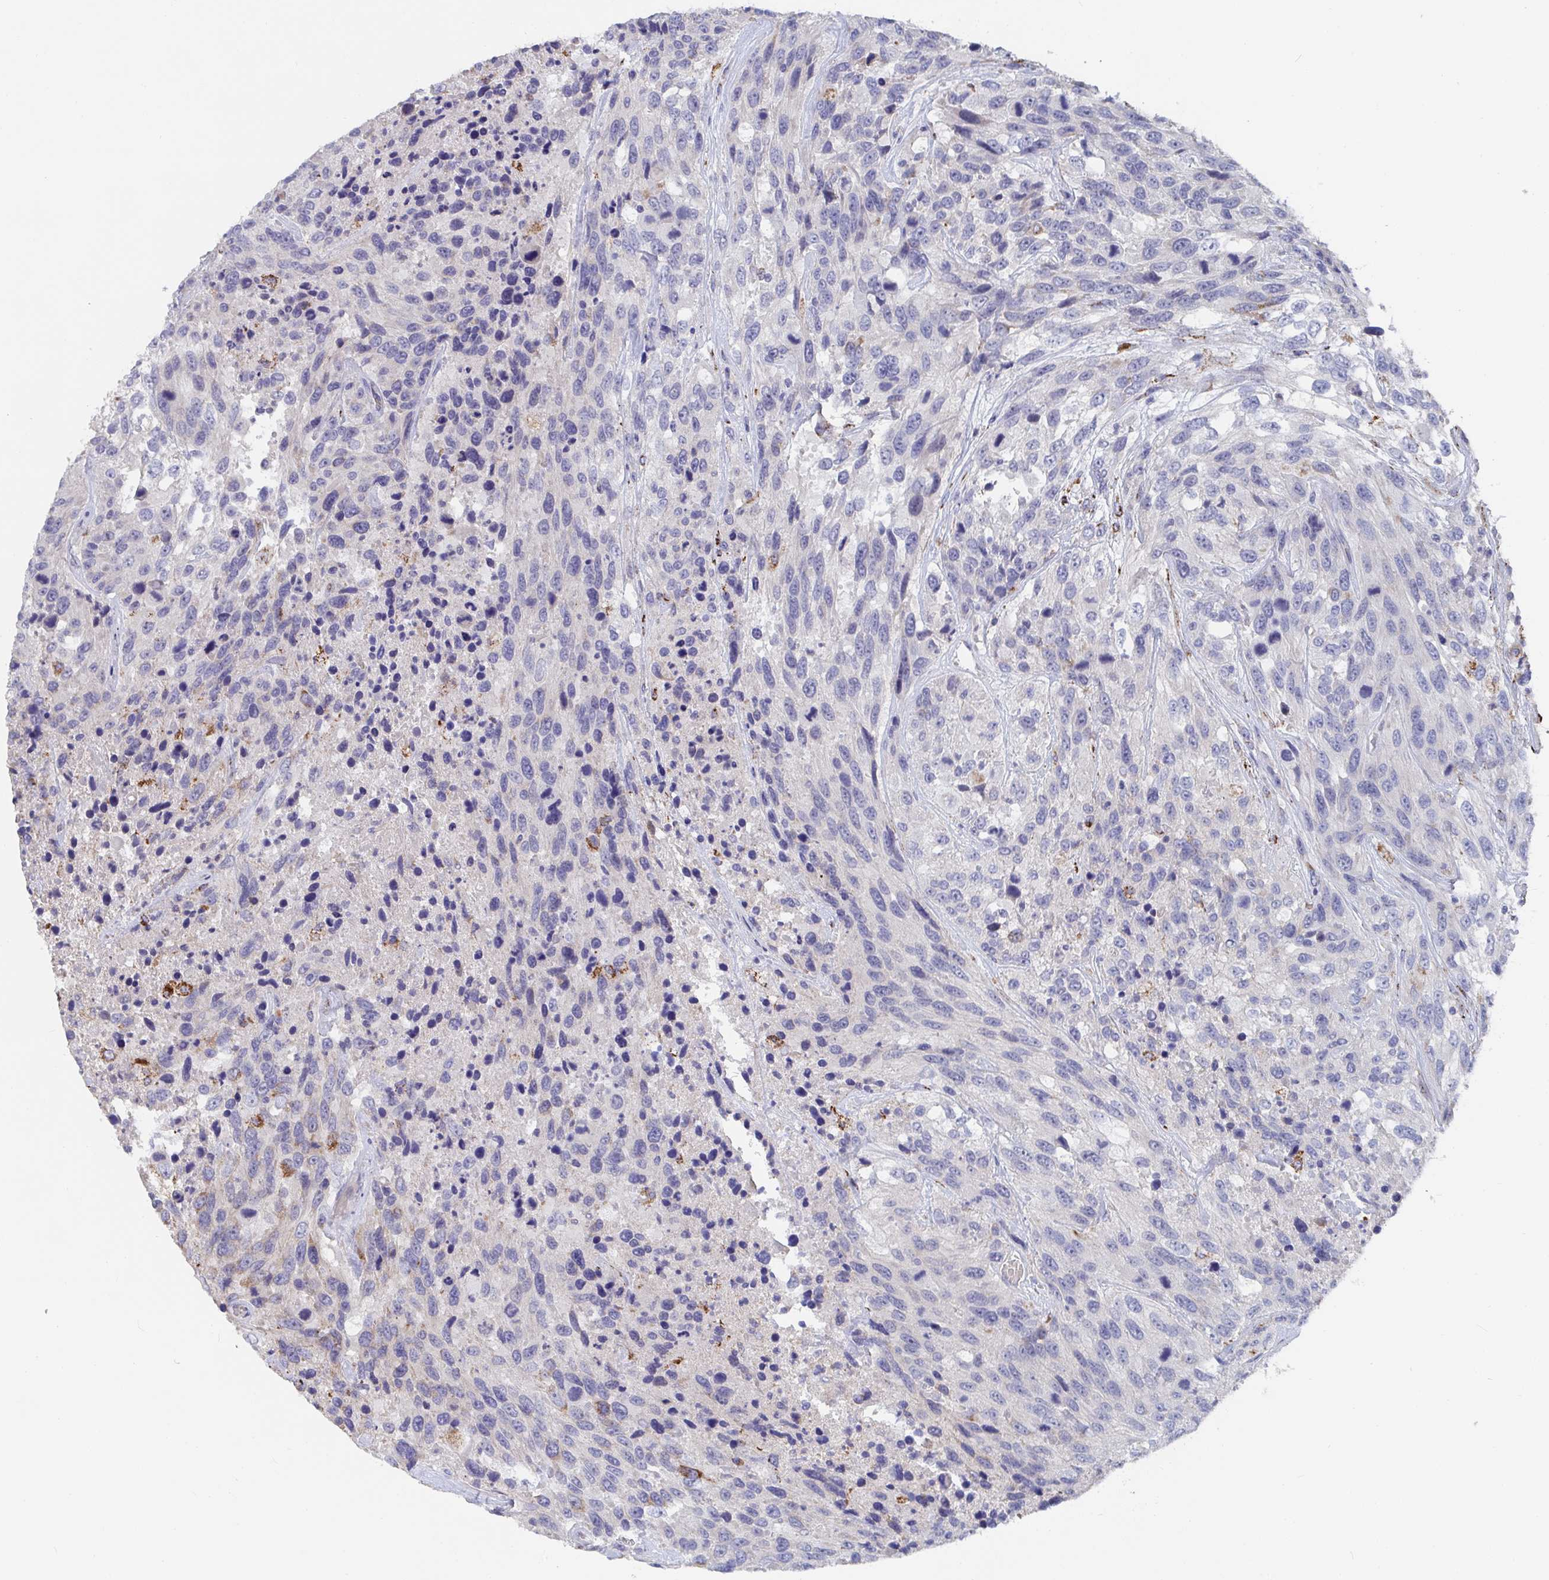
{"staining": {"intensity": "moderate", "quantity": "<25%", "location": "cytoplasmic/membranous"}, "tissue": "urothelial cancer", "cell_type": "Tumor cells", "image_type": "cancer", "snomed": [{"axis": "morphology", "description": "Urothelial carcinoma, High grade"}, {"axis": "topography", "description": "Urinary bladder"}], "caption": "Human urothelial carcinoma (high-grade) stained with a brown dye displays moderate cytoplasmic/membranous positive expression in about <25% of tumor cells.", "gene": "FAM156B", "patient": {"sex": "female", "age": 70}}